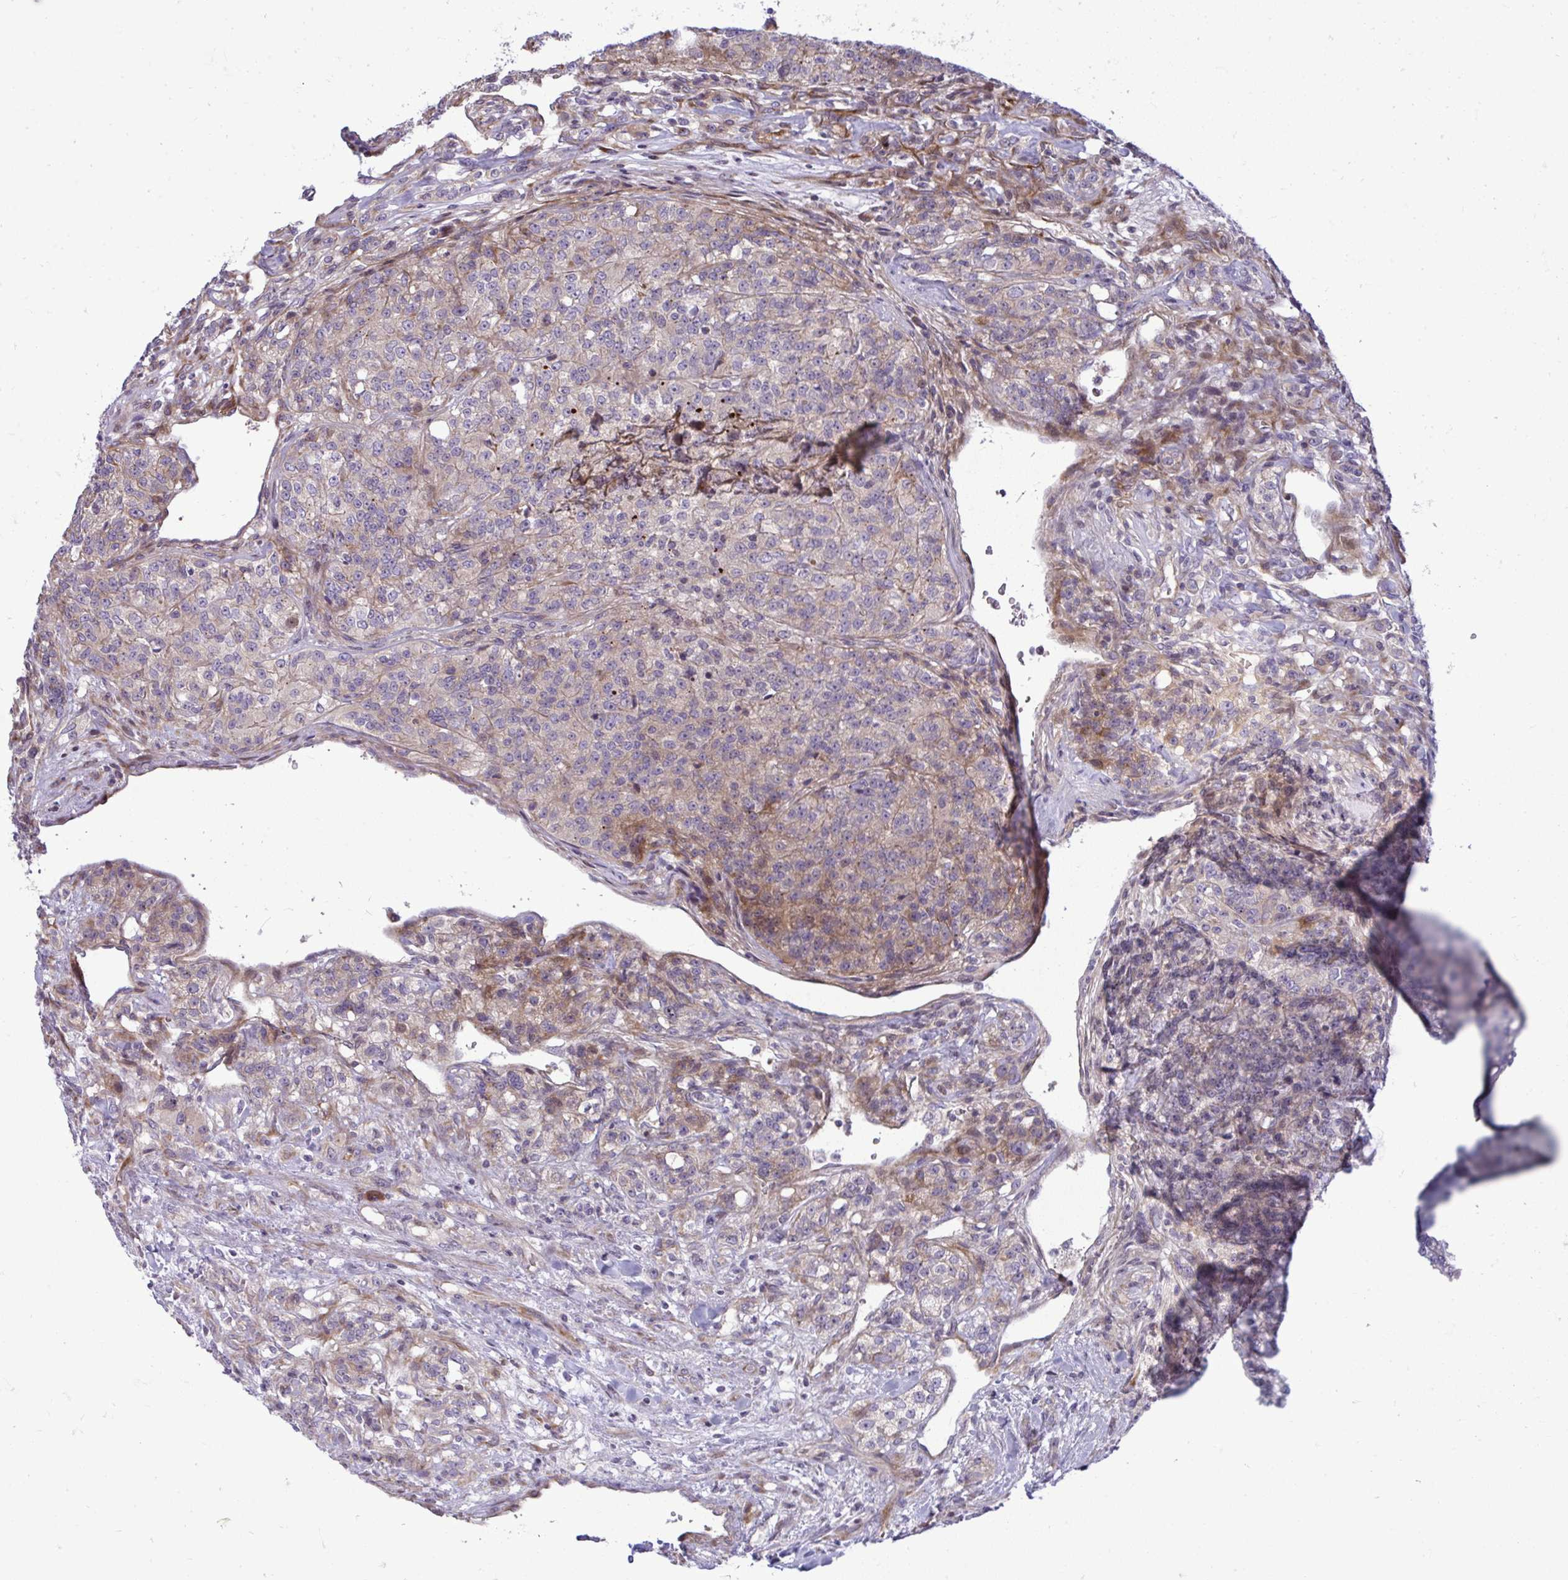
{"staining": {"intensity": "moderate", "quantity": "<25%", "location": "cytoplasmic/membranous"}, "tissue": "renal cancer", "cell_type": "Tumor cells", "image_type": "cancer", "snomed": [{"axis": "morphology", "description": "Adenocarcinoma, NOS"}, {"axis": "topography", "description": "Kidney"}], "caption": "This micrograph displays immunohistochemistry (IHC) staining of human renal cancer, with low moderate cytoplasmic/membranous positivity in approximately <25% of tumor cells.", "gene": "ZSCAN9", "patient": {"sex": "female", "age": 63}}